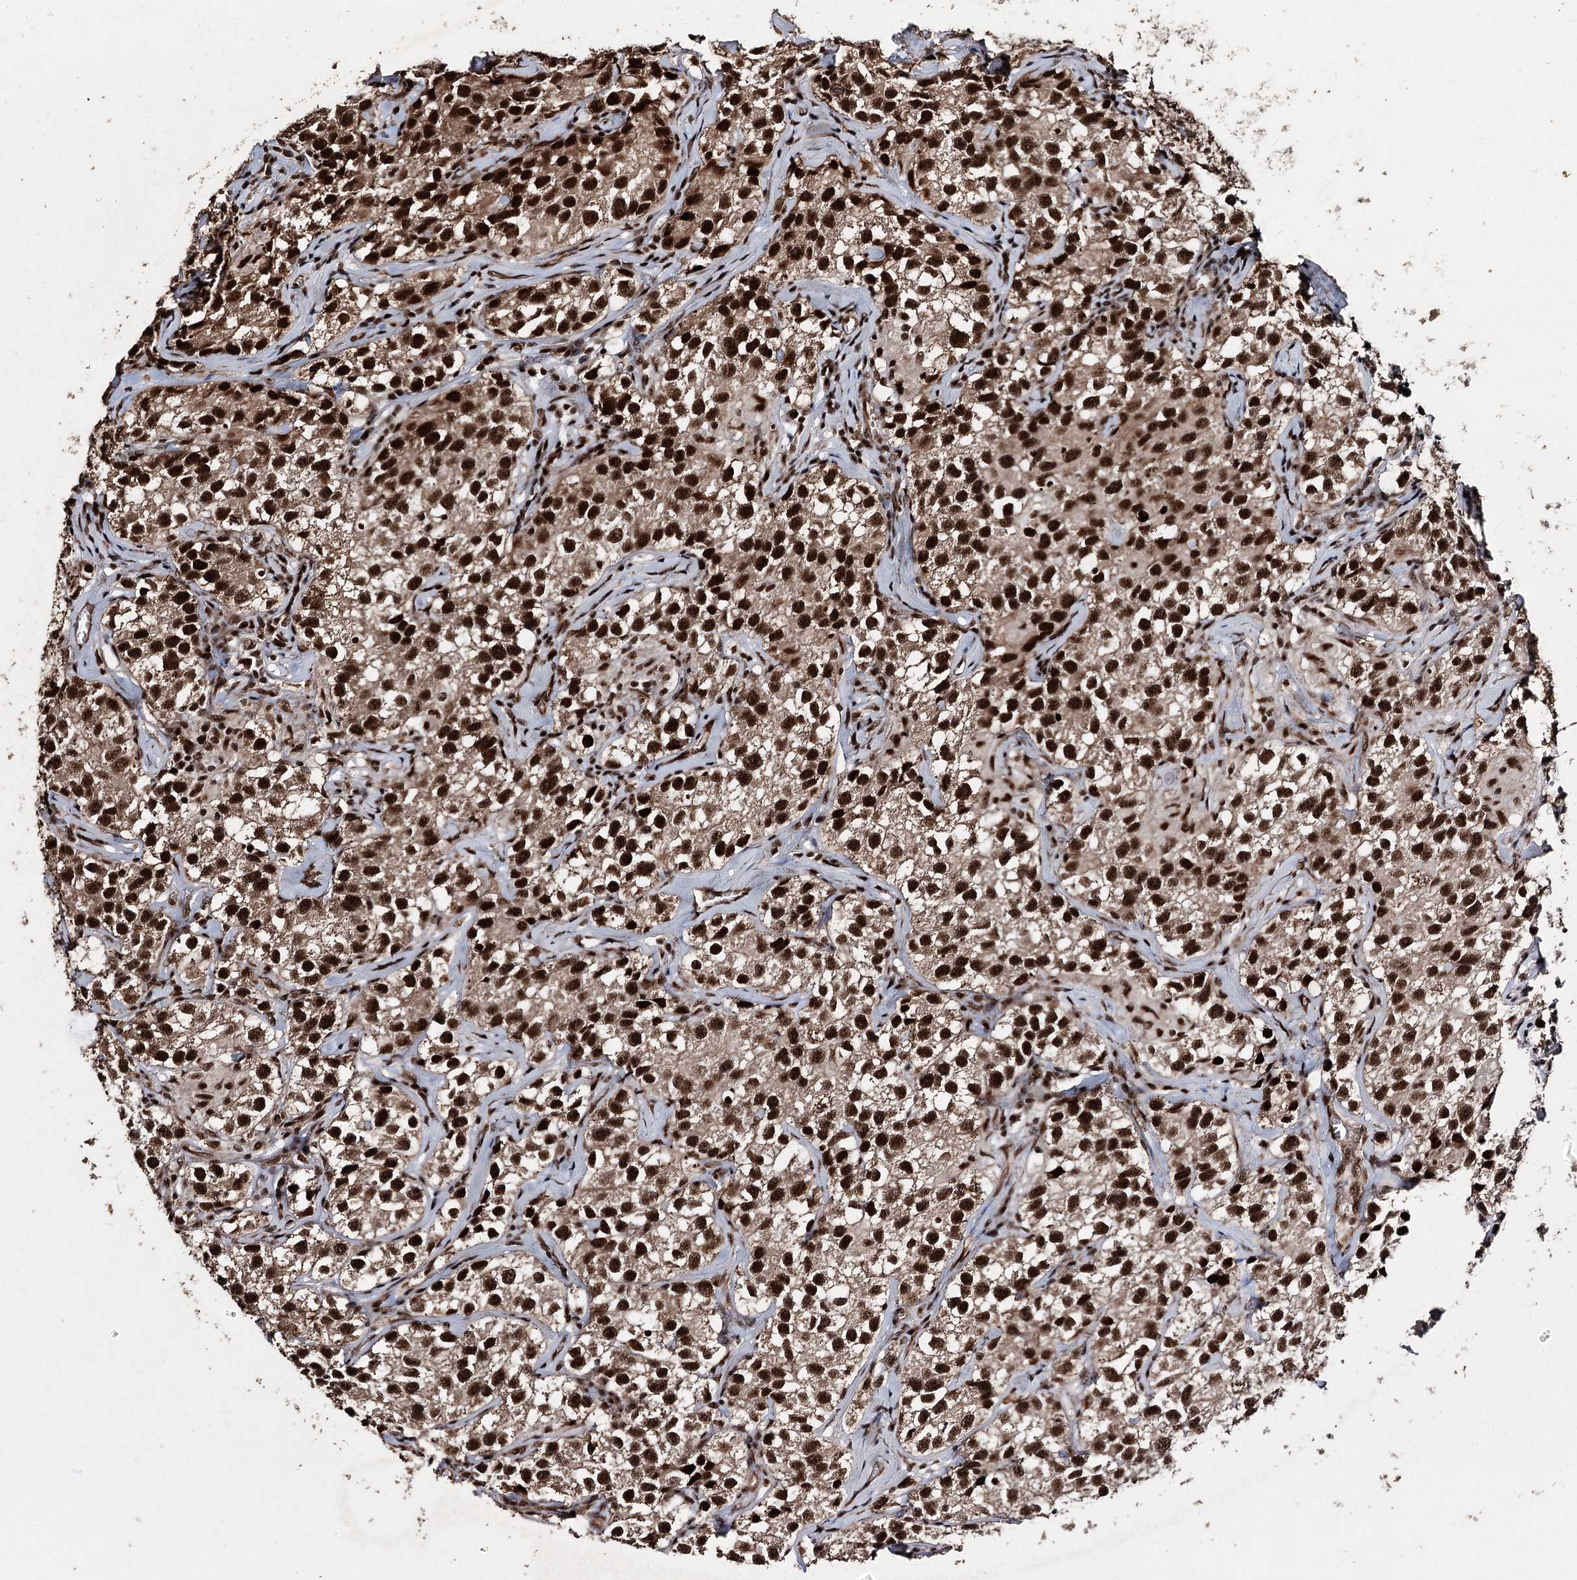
{"staining": {"intensity": "strong", "quantity": ">75%", "location": "nuclear"}, "tissue": "testis cancer", "cell_type": "Tumor cells", "image_type": "cancer", "snomed": [{"axis": "morphology", "description": "Seminoma, NOS"}, {"axis": "morphology", "description": "Carcinoma, Embryonal, NOS"}, {"axis": "topography", "description": "Testis"}], "caption": "Human testis cancer stained for a protein (brown) reveals strong nuclear positive staining in about >75% of tumor cells.", "gene": "U2SURP", "patient": {"sex": "male", "age": 43}}